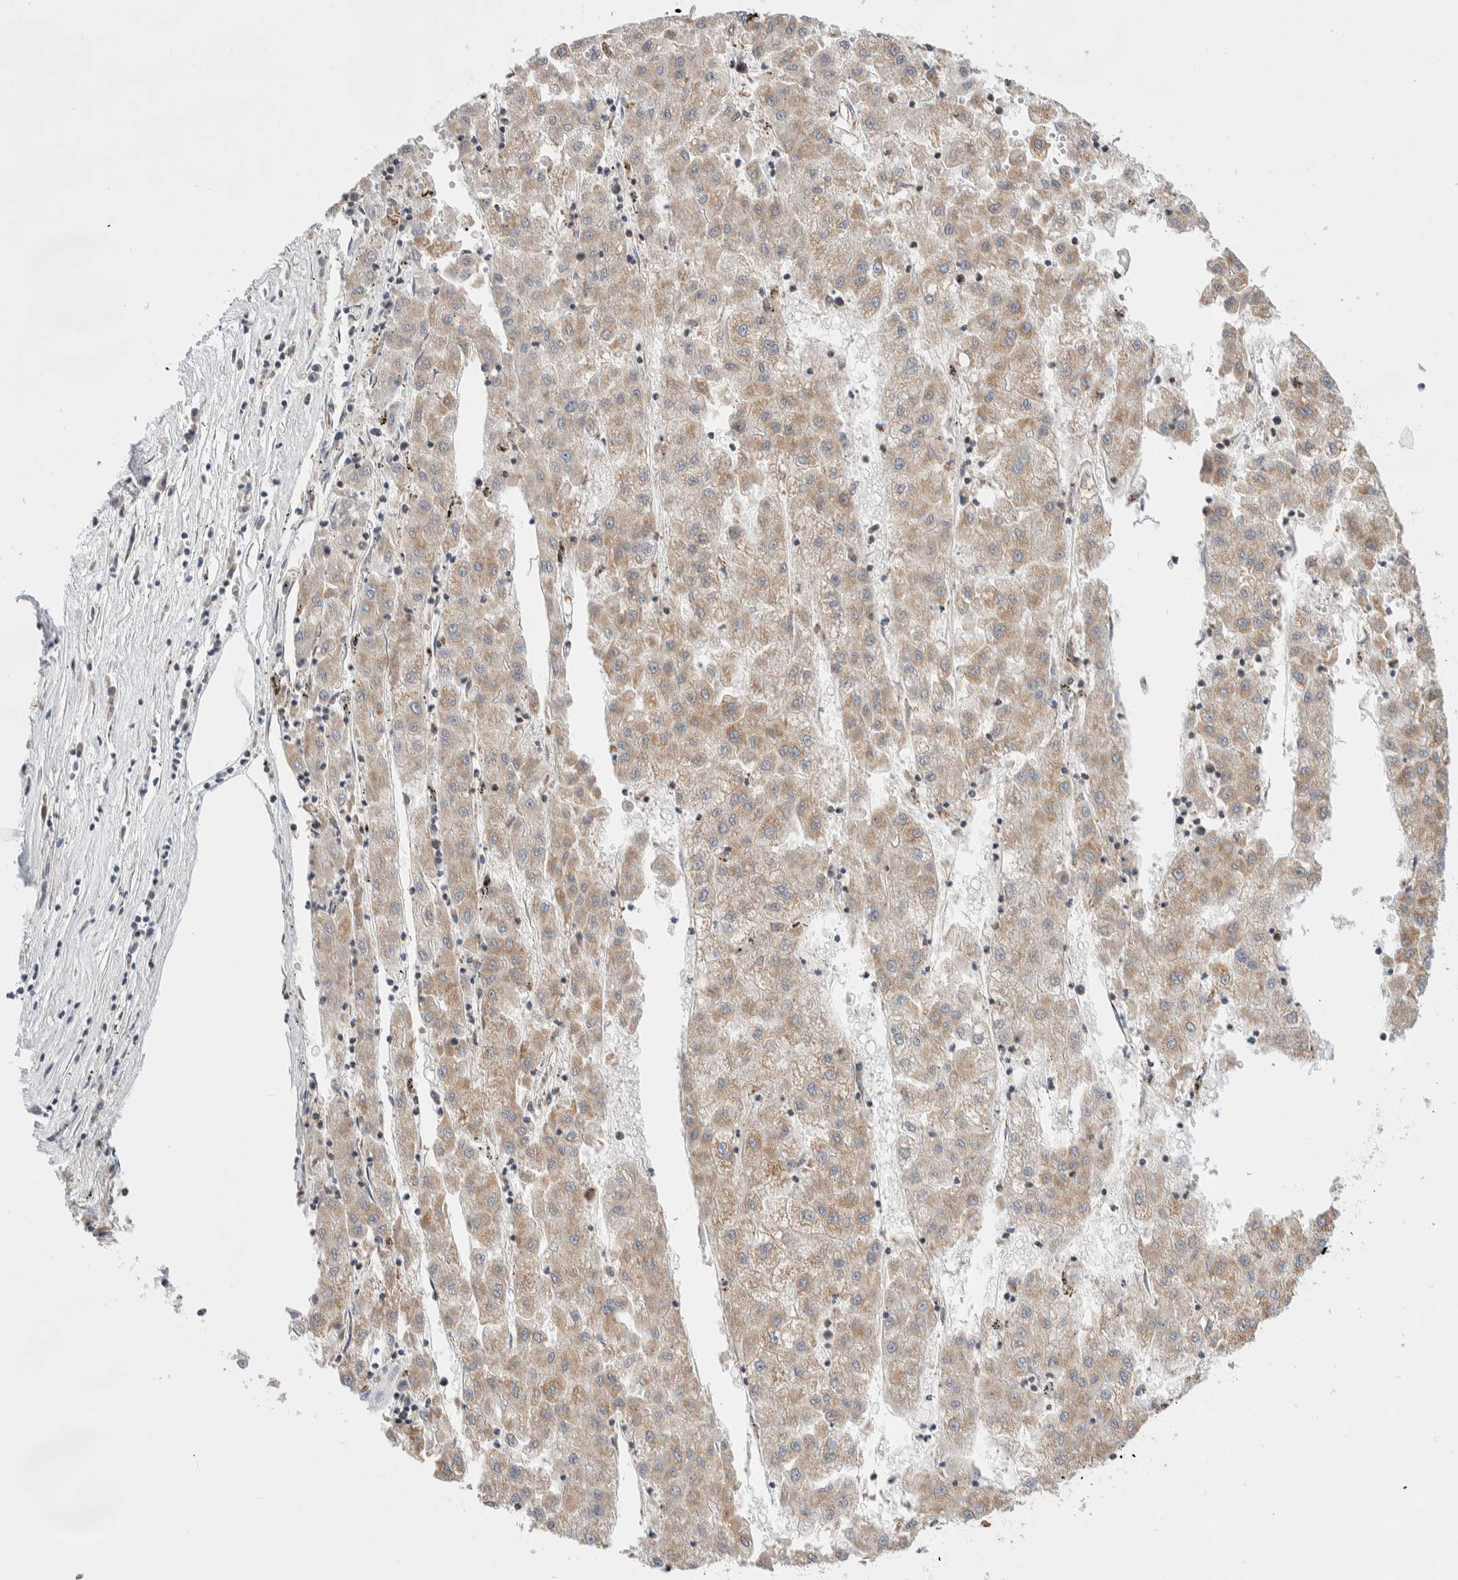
{"staining": {"intensity": "weak", "quantity": ">75%", "location": "cytoplasmic/membranous"}, "tissue": "liver cancer", "cell_type": "Tumor cells", "image_type": "cancer", "snomed": [{"axis": "morphology", "description": "Carcinoma, Hepatocellular, NOS"}, {"axis": "topography", "description": "Liver"}], "caption": "A brown stain shows weak cytoplasmic/membranous expression of a protein in liver cancer (hepatocellular carcinoma) tumor cells.", "gene": "ZNF695", "patient": {"sex": "male", "age": 72}}